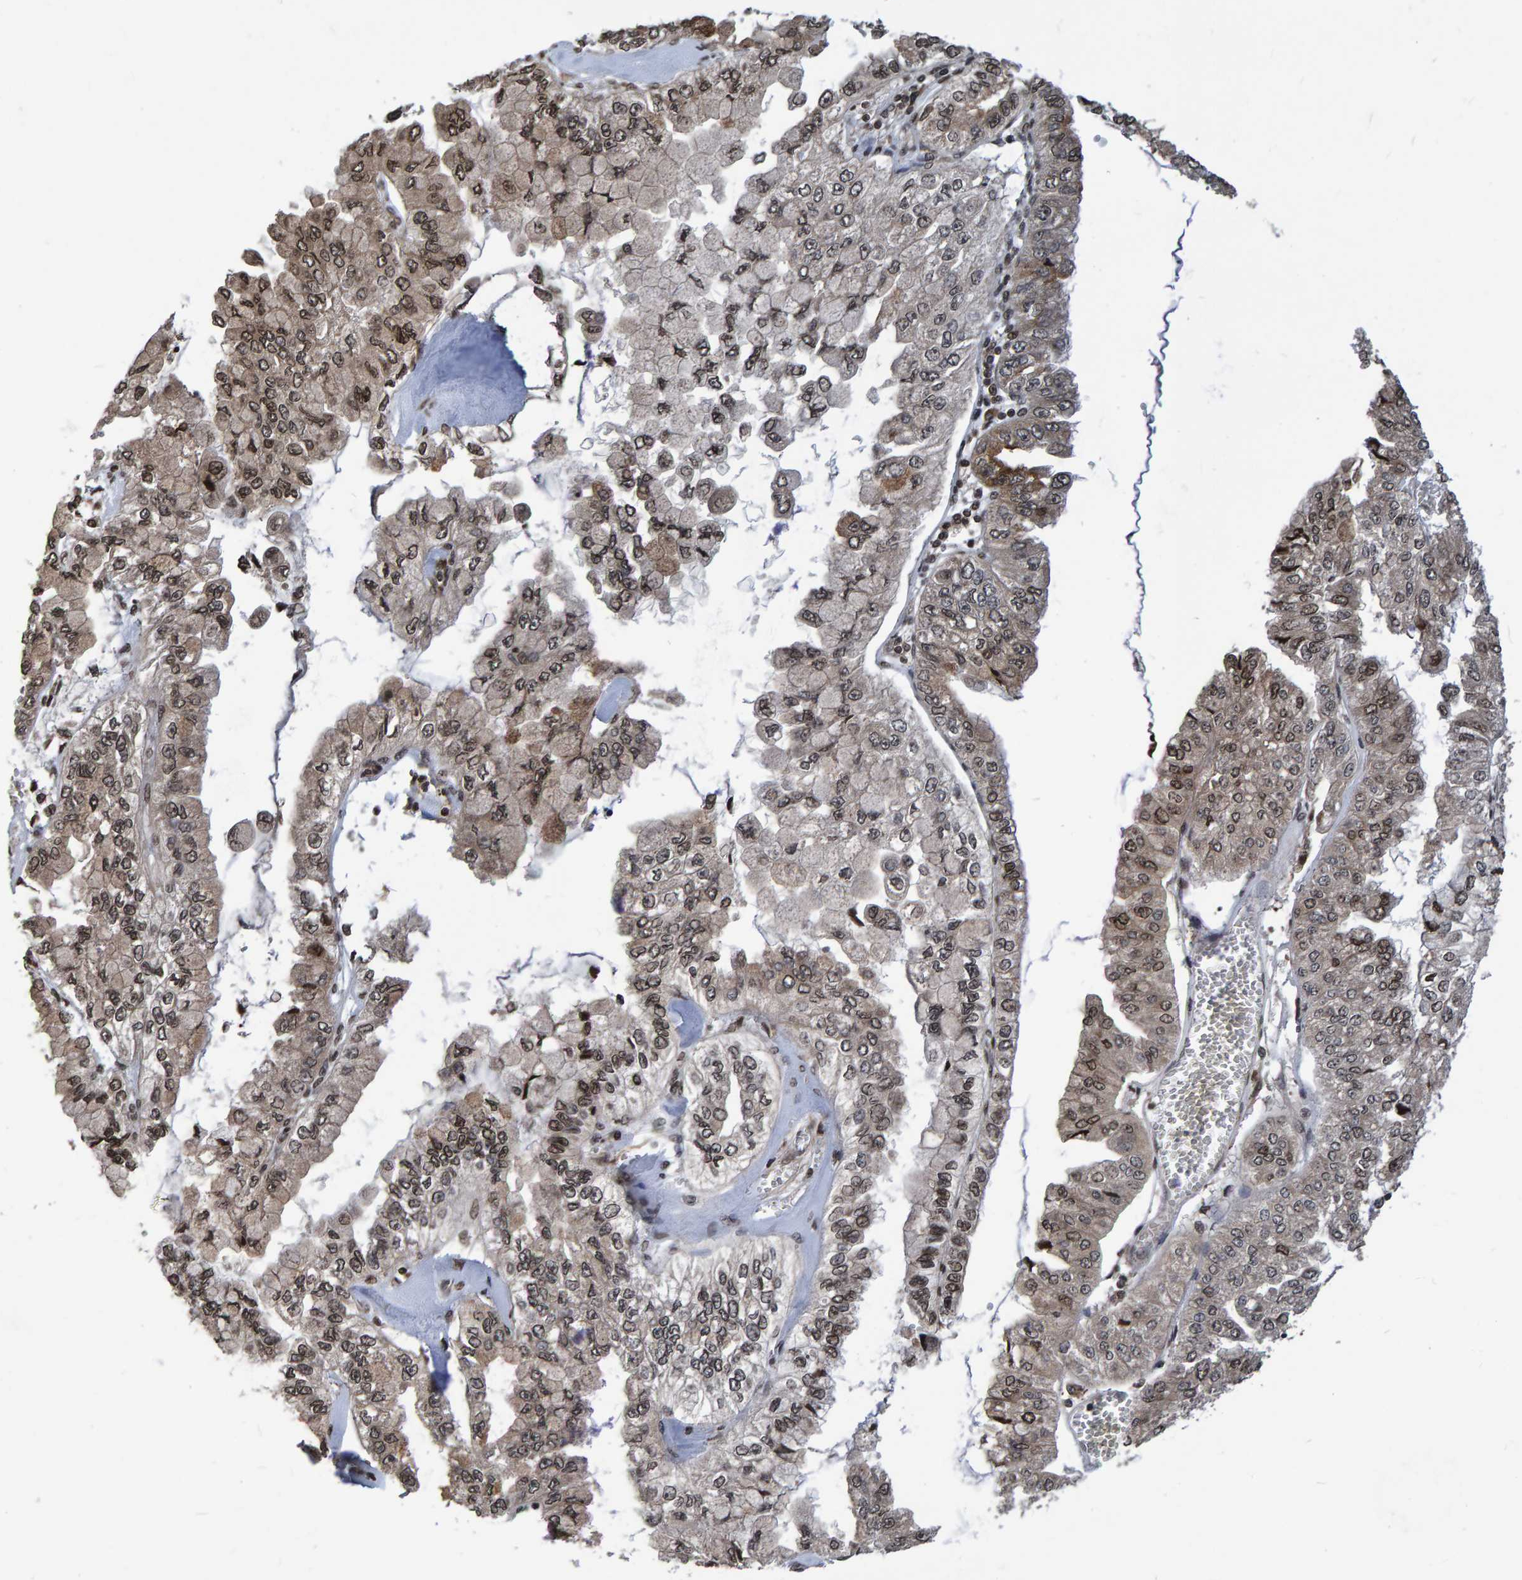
{"staining": {"intensity": "weak", "quantity": ">75%", "location": "cytoplasmic/membranous,nuclear"}, "tissue": "liver cancer", "cell_type": "Tumor cells", "image_type": "cancer", "snomed": [{"axis": "morphology", "description": "Cholangiocarcinoma"}, {"axis": "topography", "description": "Liver"}], "caption": "Approximately >75% of tumor cells in liver cholangiocarcinoma reveal weak cytoplasmic/membranous and nuclear protein staining as visualized by brown immunohistochemical staining.", "gene": "GAB2", "patient": {"sex": "female", "age": 79}}